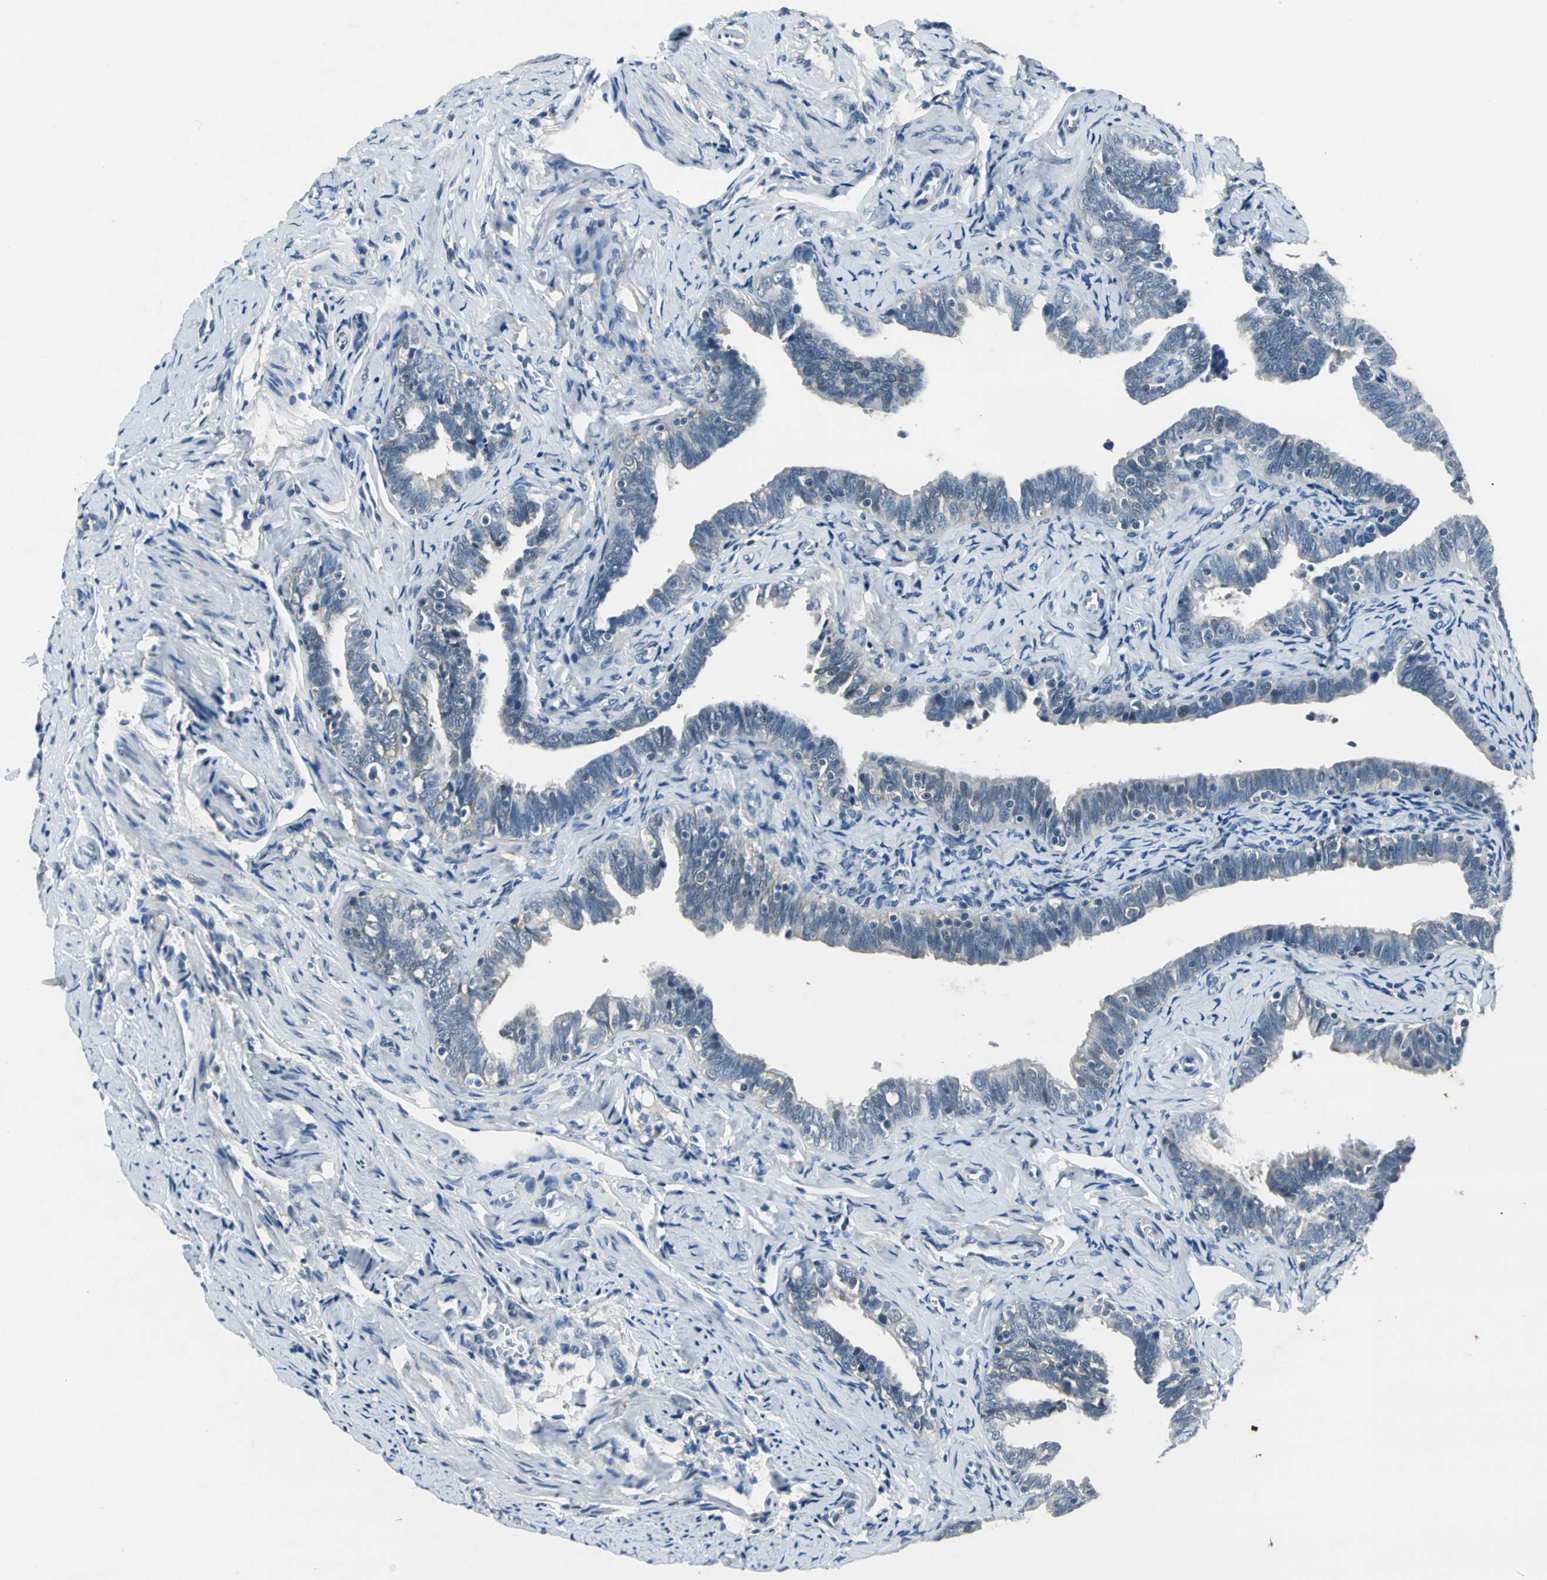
{"staining": {"intensity": "weak", "quantity": "25%-75%", "location": "cytoplasmic/membranous"}, "tissue": "fallopian tube", "cell_type": "Glandular cells", "image_type": "normal", "snomed": [{"axis": "morphology", "description": "Normal tissue, NOS"}, {"axis": "topography", "description": "Fallopian tube"}, {"axis": "topography", "description": "Ovary"}], "caption": "Glandular cells show weak cytoplasmic/membranous expression in approximately 25%-75% of cells in normal fallopian tube. The staining was performed using DAB, with brown indicating positive protein expression. Nuclei are stained blue with hematoxylin.", "gene": "ZNF415", "patient": {"sex": "female", "age": 69}}